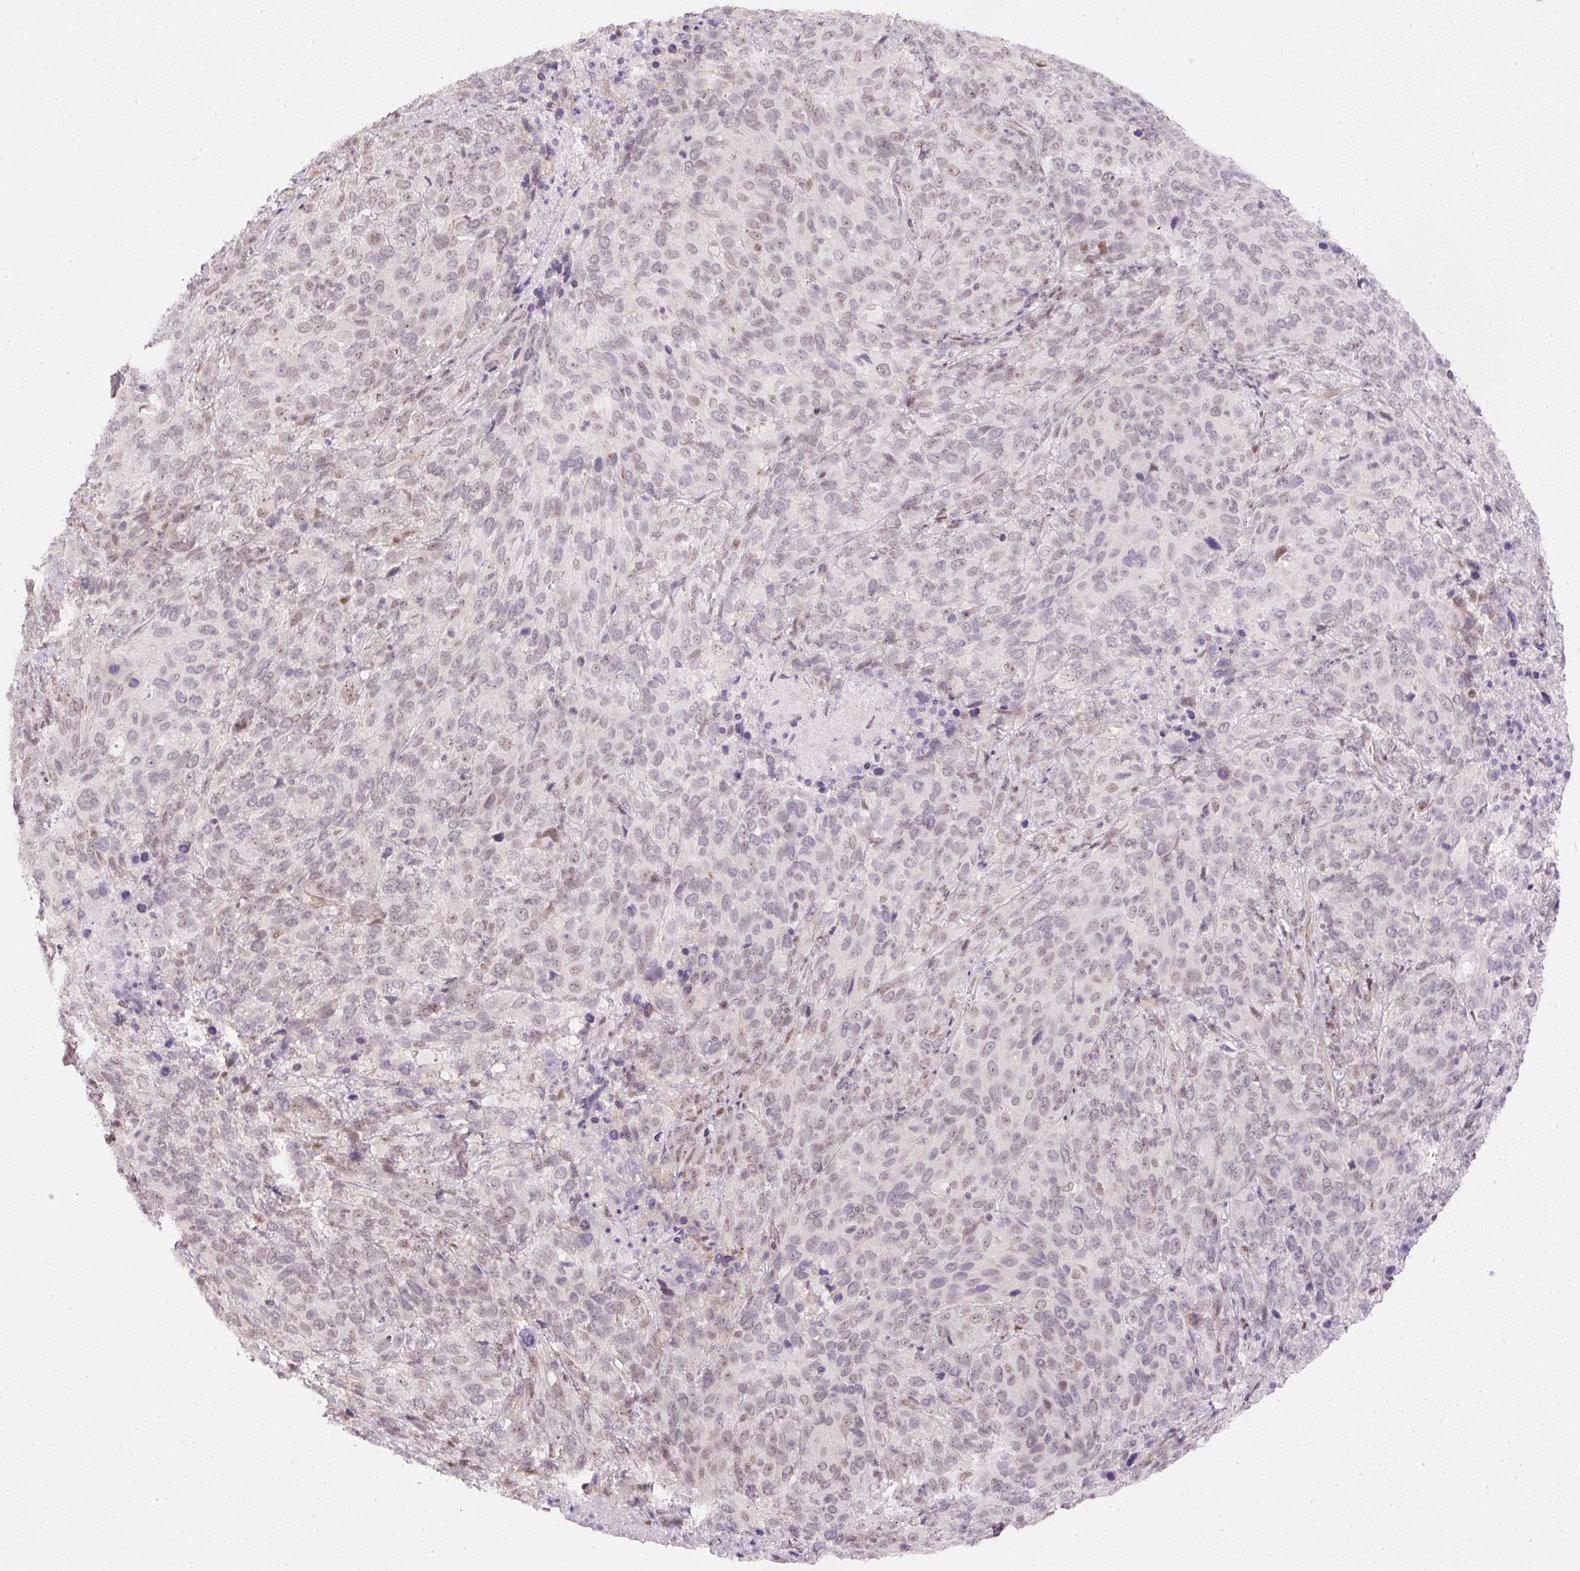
{"staining": {"intensity": "weak", "quantity": "25%-75%", "location": "nuclear"}, "tissue": "cervical cancer", "cell_type": "Tumor cells", "image_type": "cancer", "snomed": [{"axis": "morphology", "description": "Squamous cell carcinoma, NOS"}, {"axis": "topography", "description": "Cervix"}], "caption": "Immunohistochemical staining of human cervical cancer (squamous cell carcinoma) displays low levels of weak nuclear staining in approximately 25%-75% of tumor cells.", "gene": "DPPA4", "patient": {"sex": "female", "age": 51}}